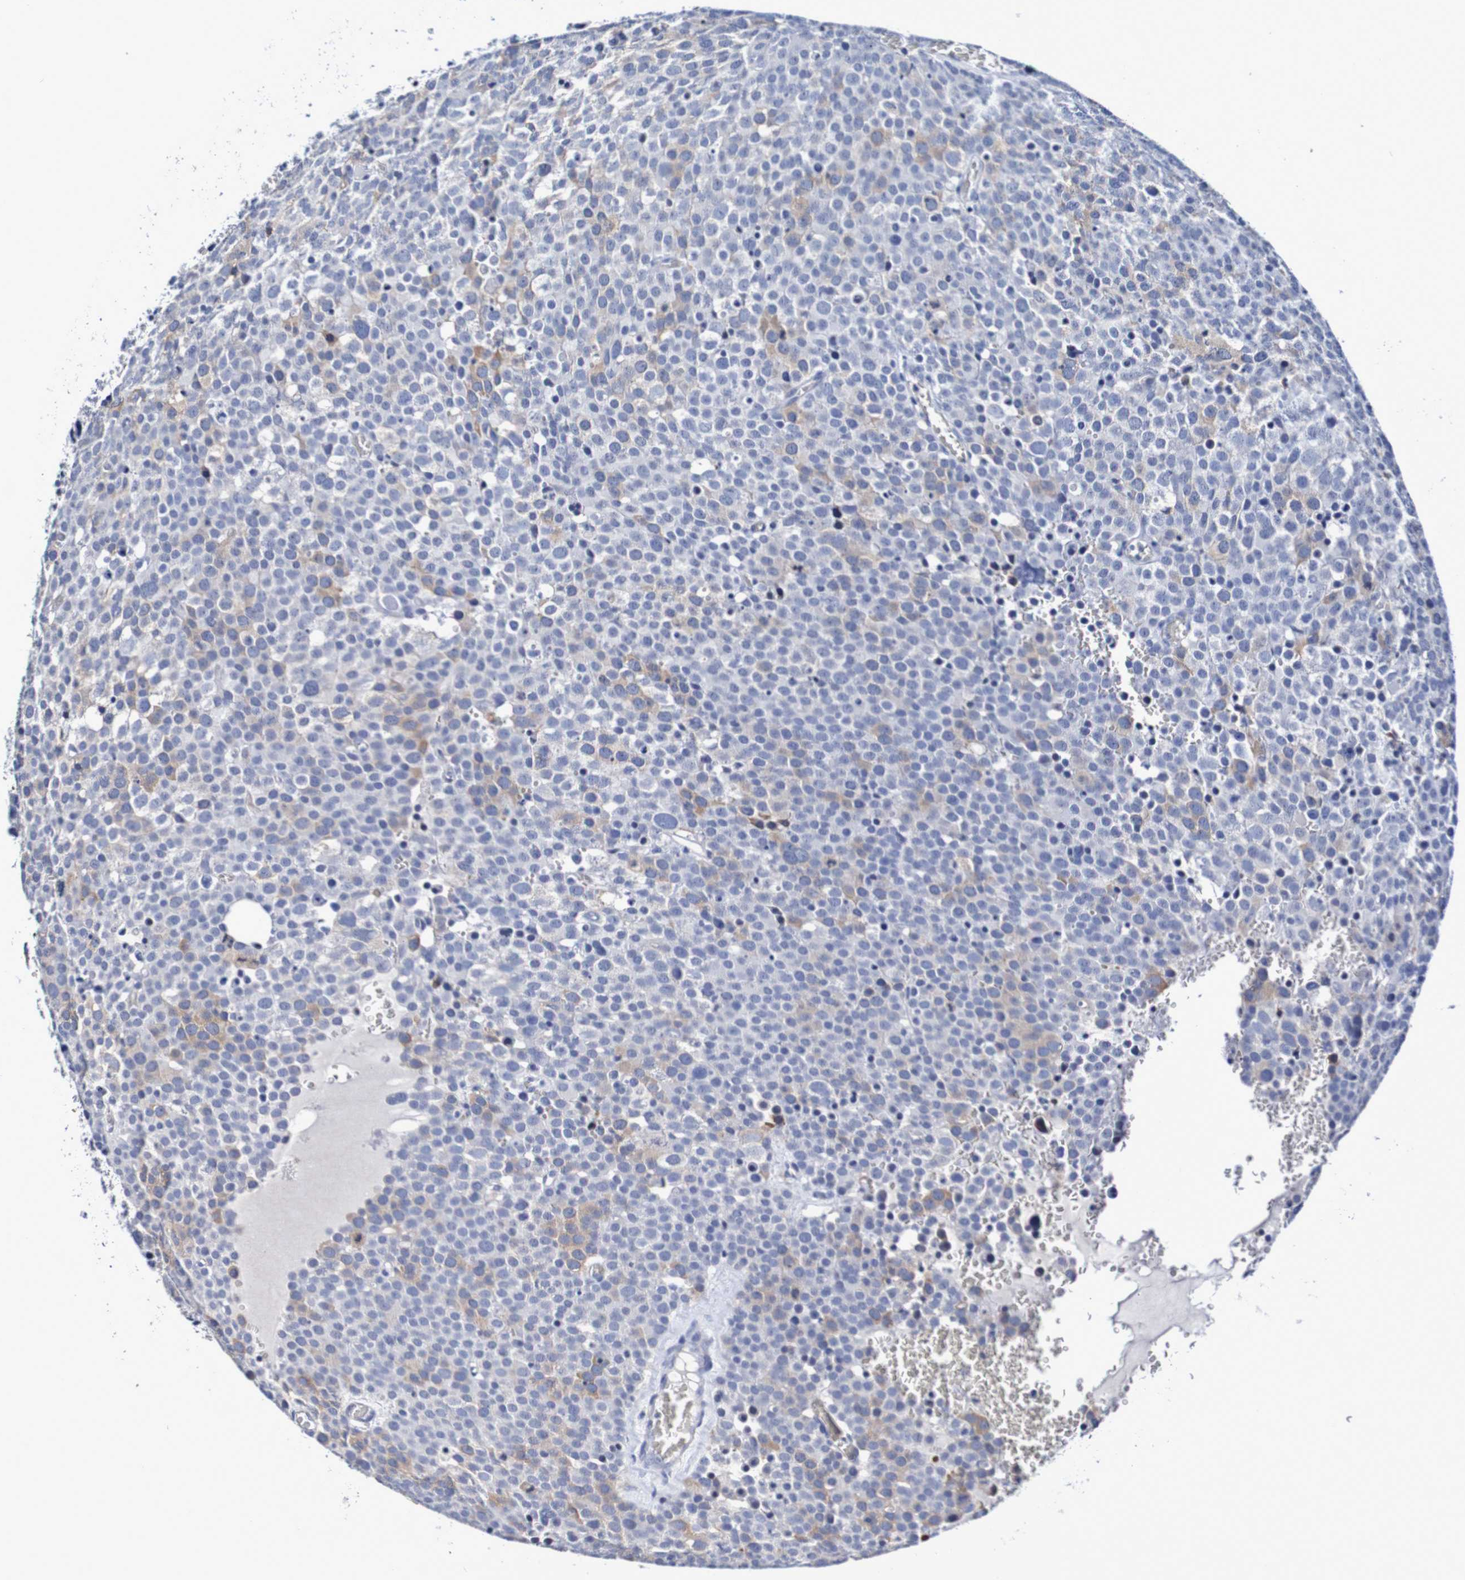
{"staining": {"intensity": "moderate", "quantity": "<25%", "location": "cytoplasmic/membranous"}, "tissue": "testis cancer", "cell_type": "Tumor cells", "image_type": "cancer", "snomed": [{"axis": "morphology", "description": "Seminoma, NOS"}, {"axis": "topography", "description": "Testis"}], "caption": "The immunohistochemical stain labels moderate cytoplasmic/membranous positivity in tumor cells of seminoma (testis) tissue. (Stains: DAB (3,3'-diaminobenzidine) in brown, nuclei in blue, Microscopy: brightfield microscopy at high magnification).", "gene": "ACVR1C", "patient": {"sex": "male", "age": 71}}